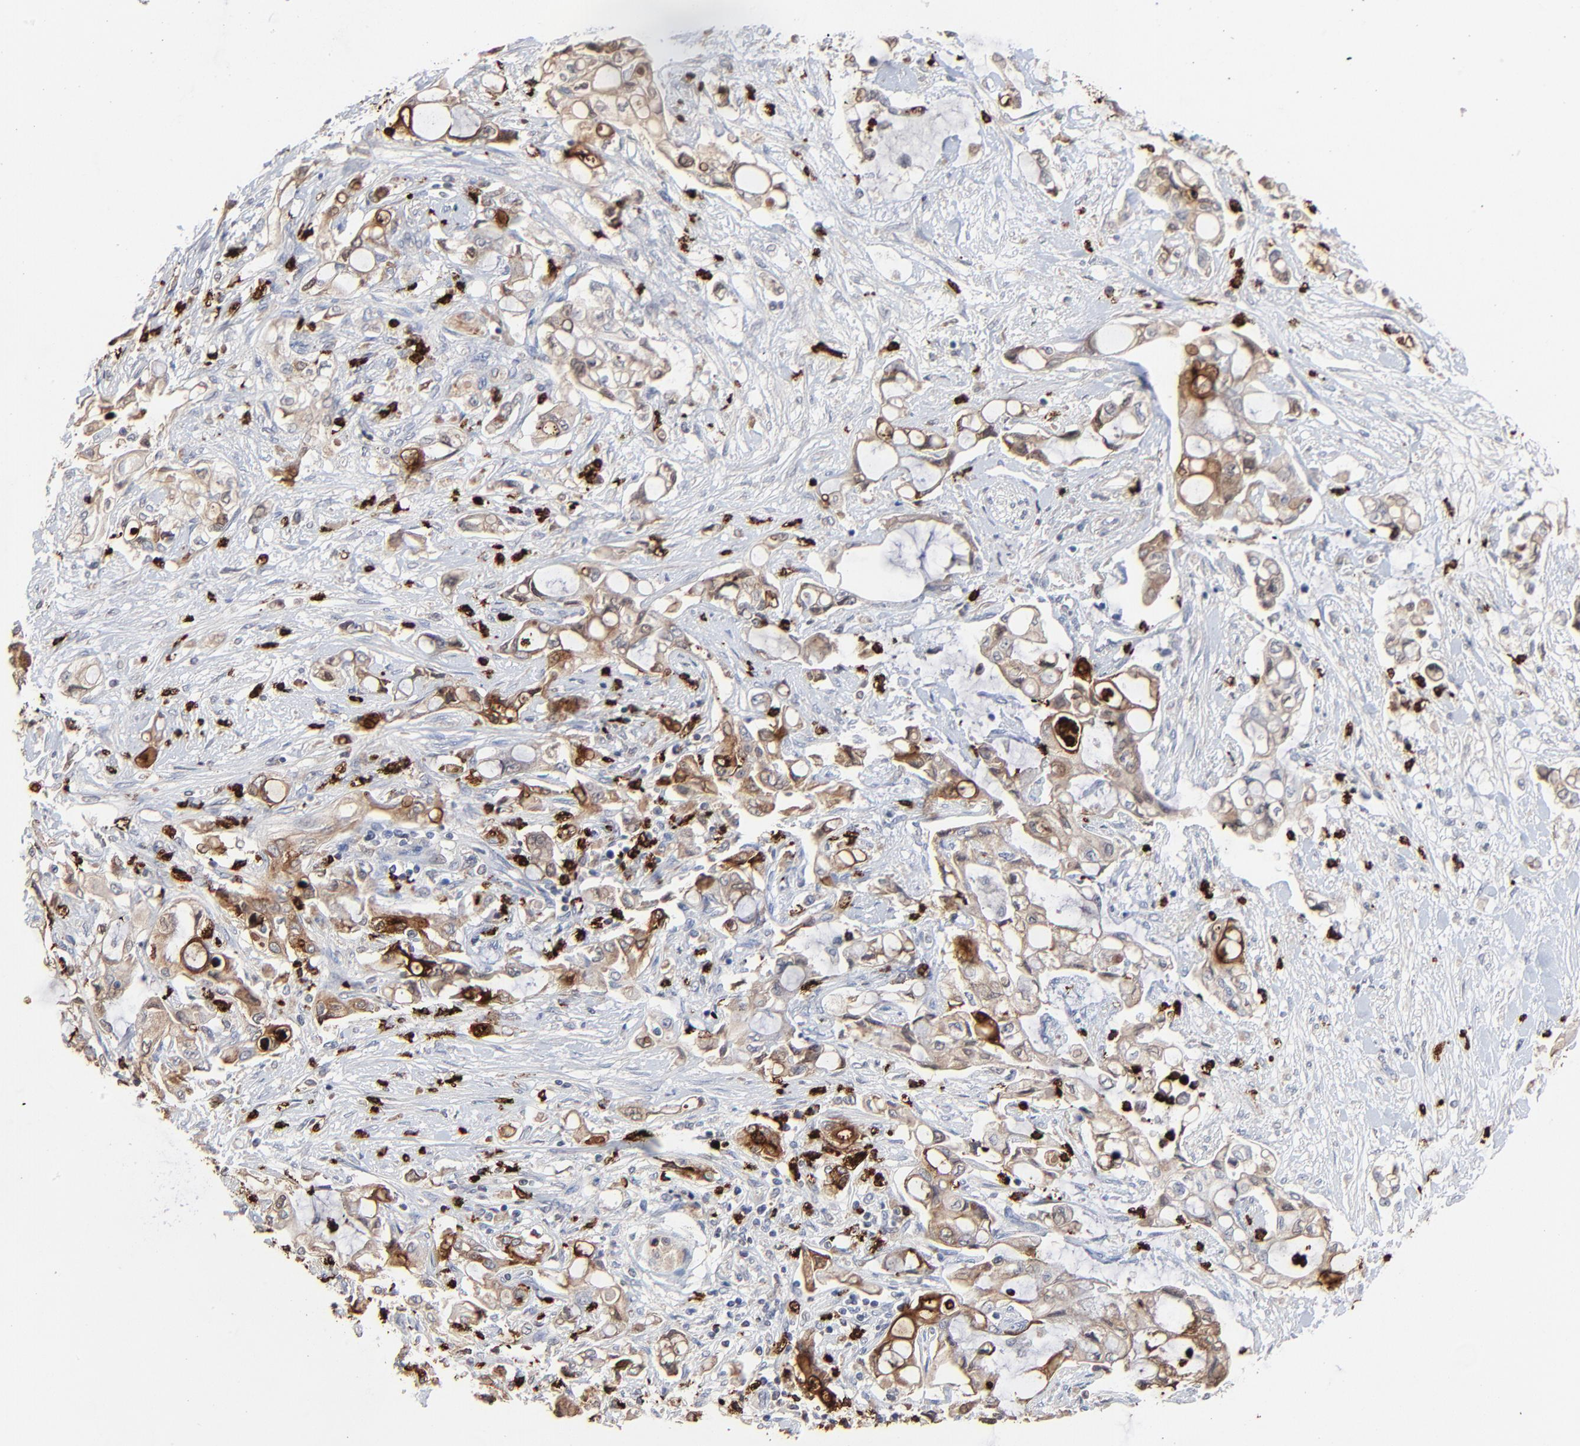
{"staining": {"intensity": "moderate", "quantity": "25%-75%", "location": "cytoplasmic/membranous"}, "tissue": "pancreatic cancer", "cell_type": "Tumor cells", "image_type": "cancer", "snomed": [{"axis": "morphology", "description": "Adenocarcinoma, NOS"}, {"axis": "topography", "description": "Pancreas"}], "caption": "Pancreatic adenocarcinoma stained with DAB IHC reveals medium levels of moderate cytoplasmic/membranous positivity in approximately 25%-75% of tumor cells.", "gene": "LCN2", "patient": {"sex": "female", "age": 70}}